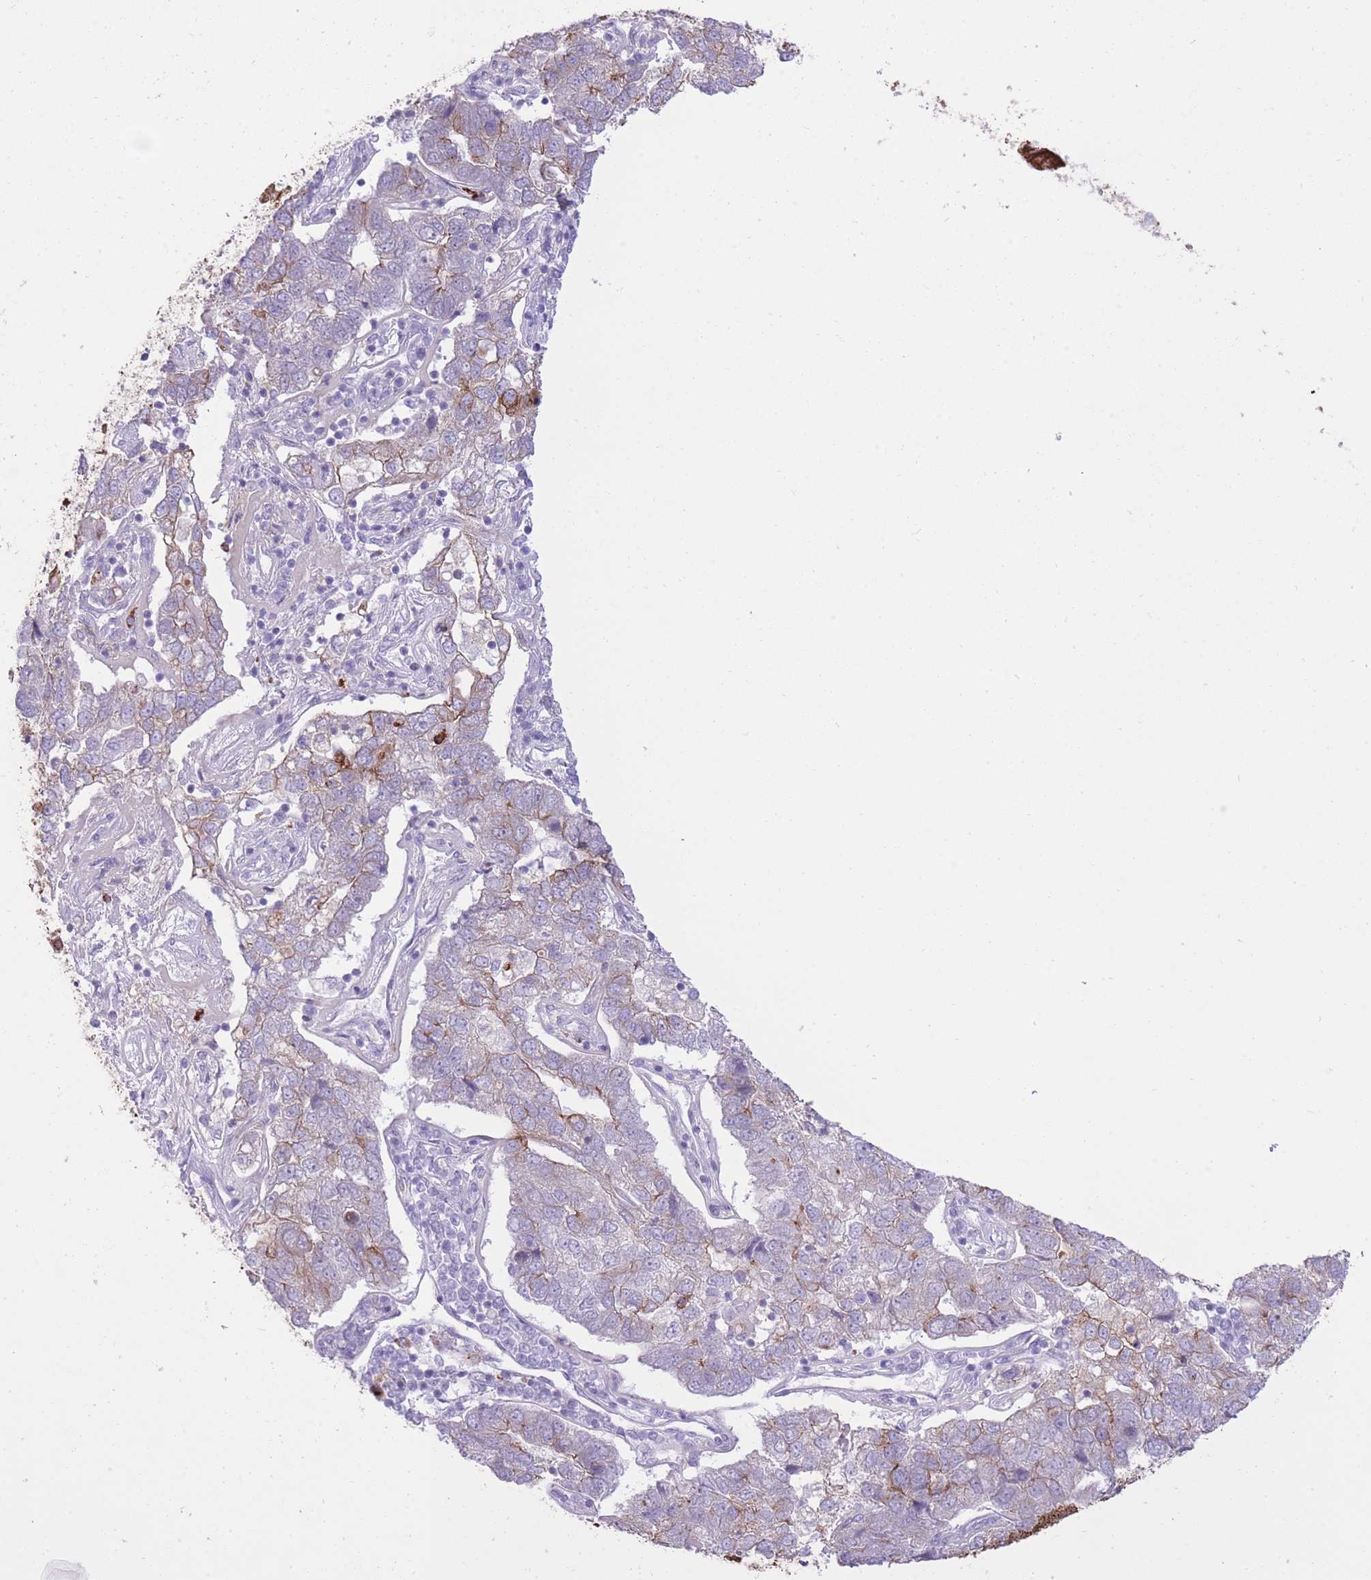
{"staining": {"intensity": "moderate", "quantity": "<25%", "location": "cytoplasmic/membranous"}, "tissue": "pancreatic cancer", "cell_type": "Tumor cells", "image_type": "cancer", "snomed": [{"axis": "morphology", "description": "Adenocarcinoma, NOS"}, {"axis": "topography", "description": "Pancreas"}], "caption": "Protein analysis of pancreatic cancer tissue exhibits moderate cytoplasmic/membranous expression in about <25% of tumor cells. The staining is performed using DAB brown chromogen to label protein expression. The nuclei are counter-stained blue using hematoxylin.", "gene": "MEIS3", "patient": {"sex": "female", "age": 61}}